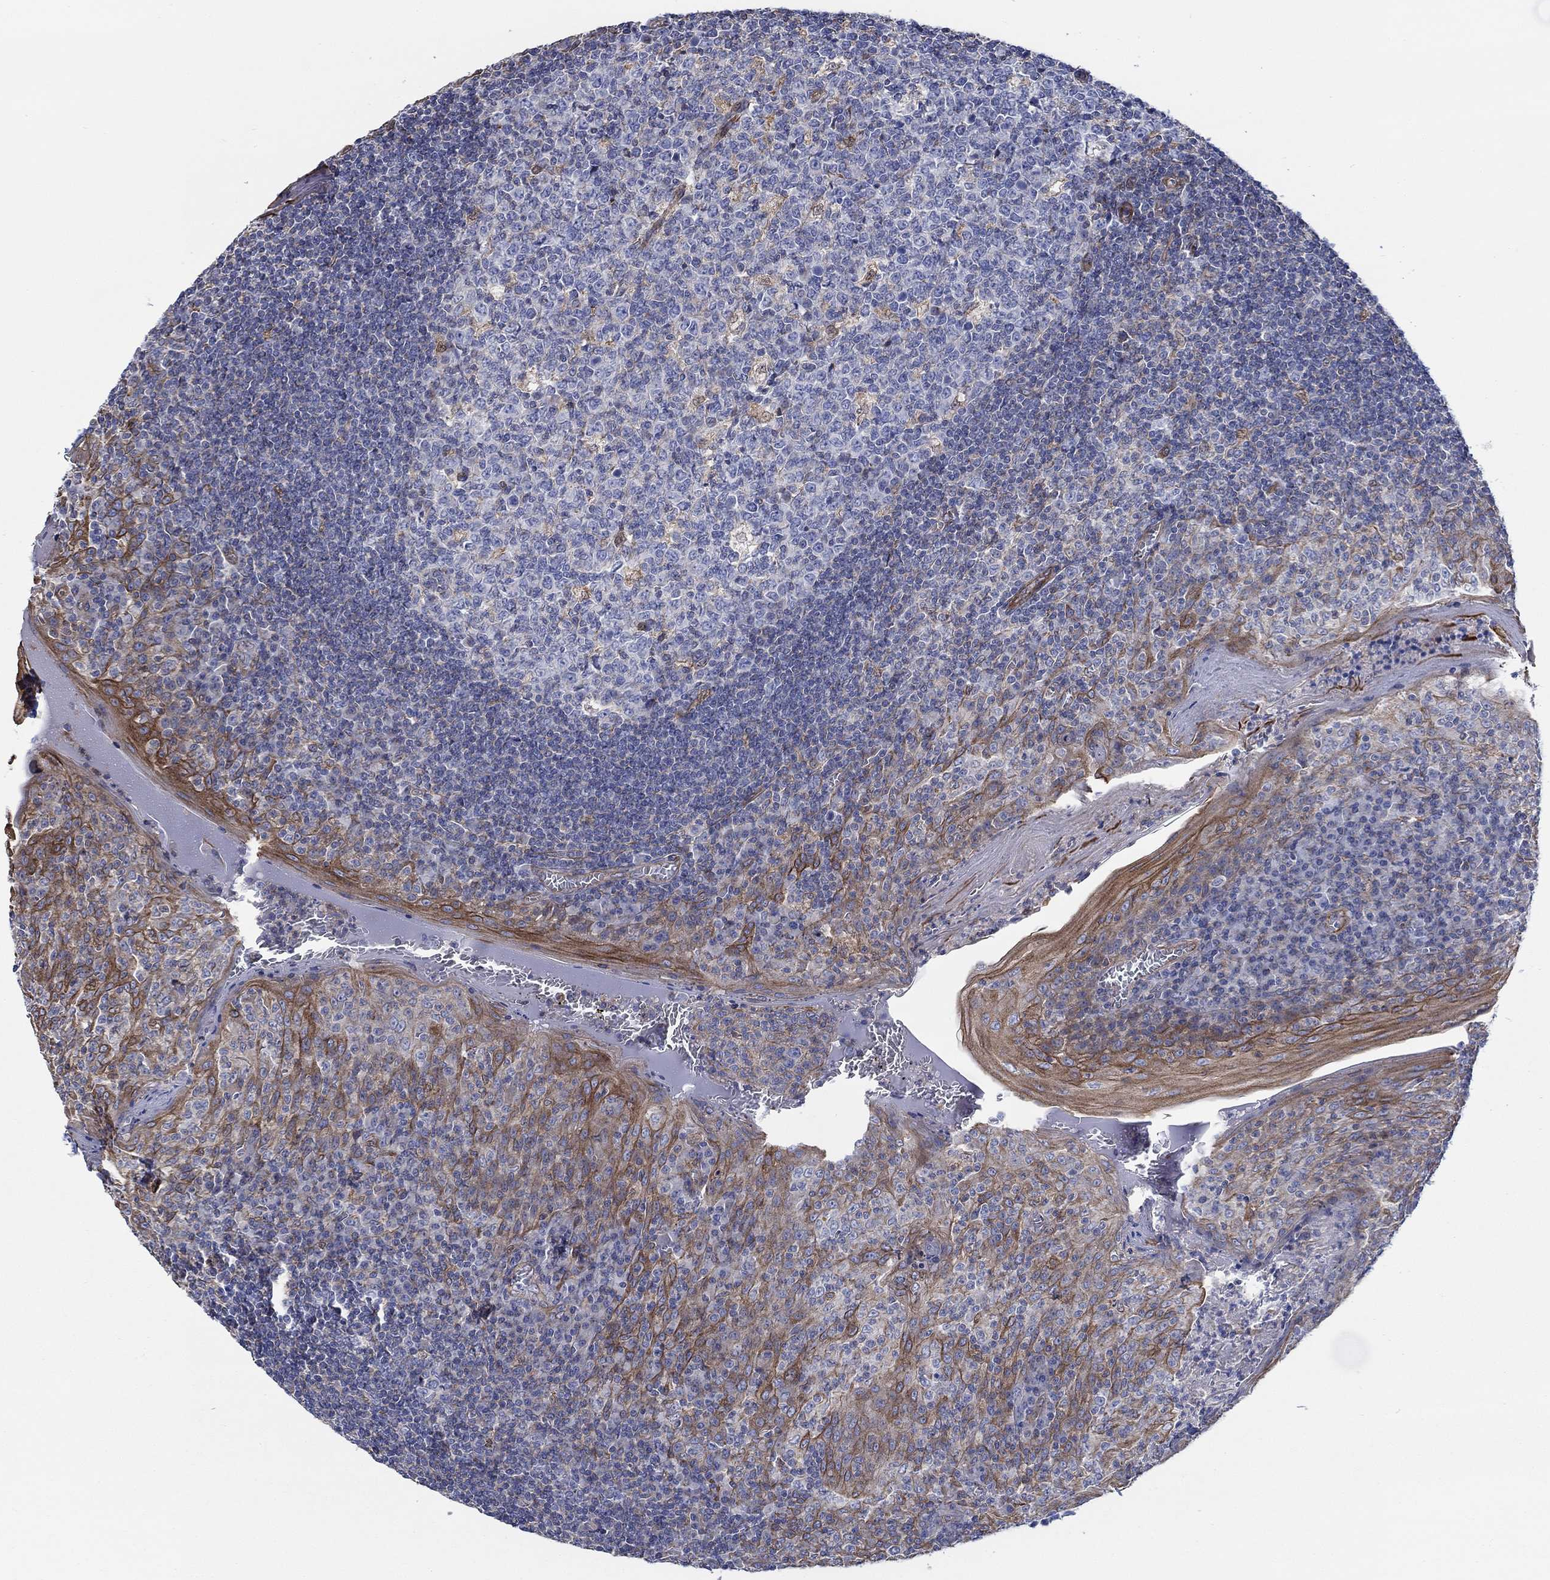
{"staining": {"intensity": "negative", "quantity": "none", "location": "none"}, "tissue": "tonsil", "cell_type": "Germinal center cells", "image_type": "normal", "snomed": [{"axis": "morphology", "description": "Normal tissue, NOS"}, {"axis": "topography", "description": "Tonsil"}], "caption": "An immunohistochemistry (IHC) image of unremarkable tonsil is shown. There is no staining in germinal center cells of tonsil.", "gene": "FMN1", "patient": {"sex": "female", "age": 13}}